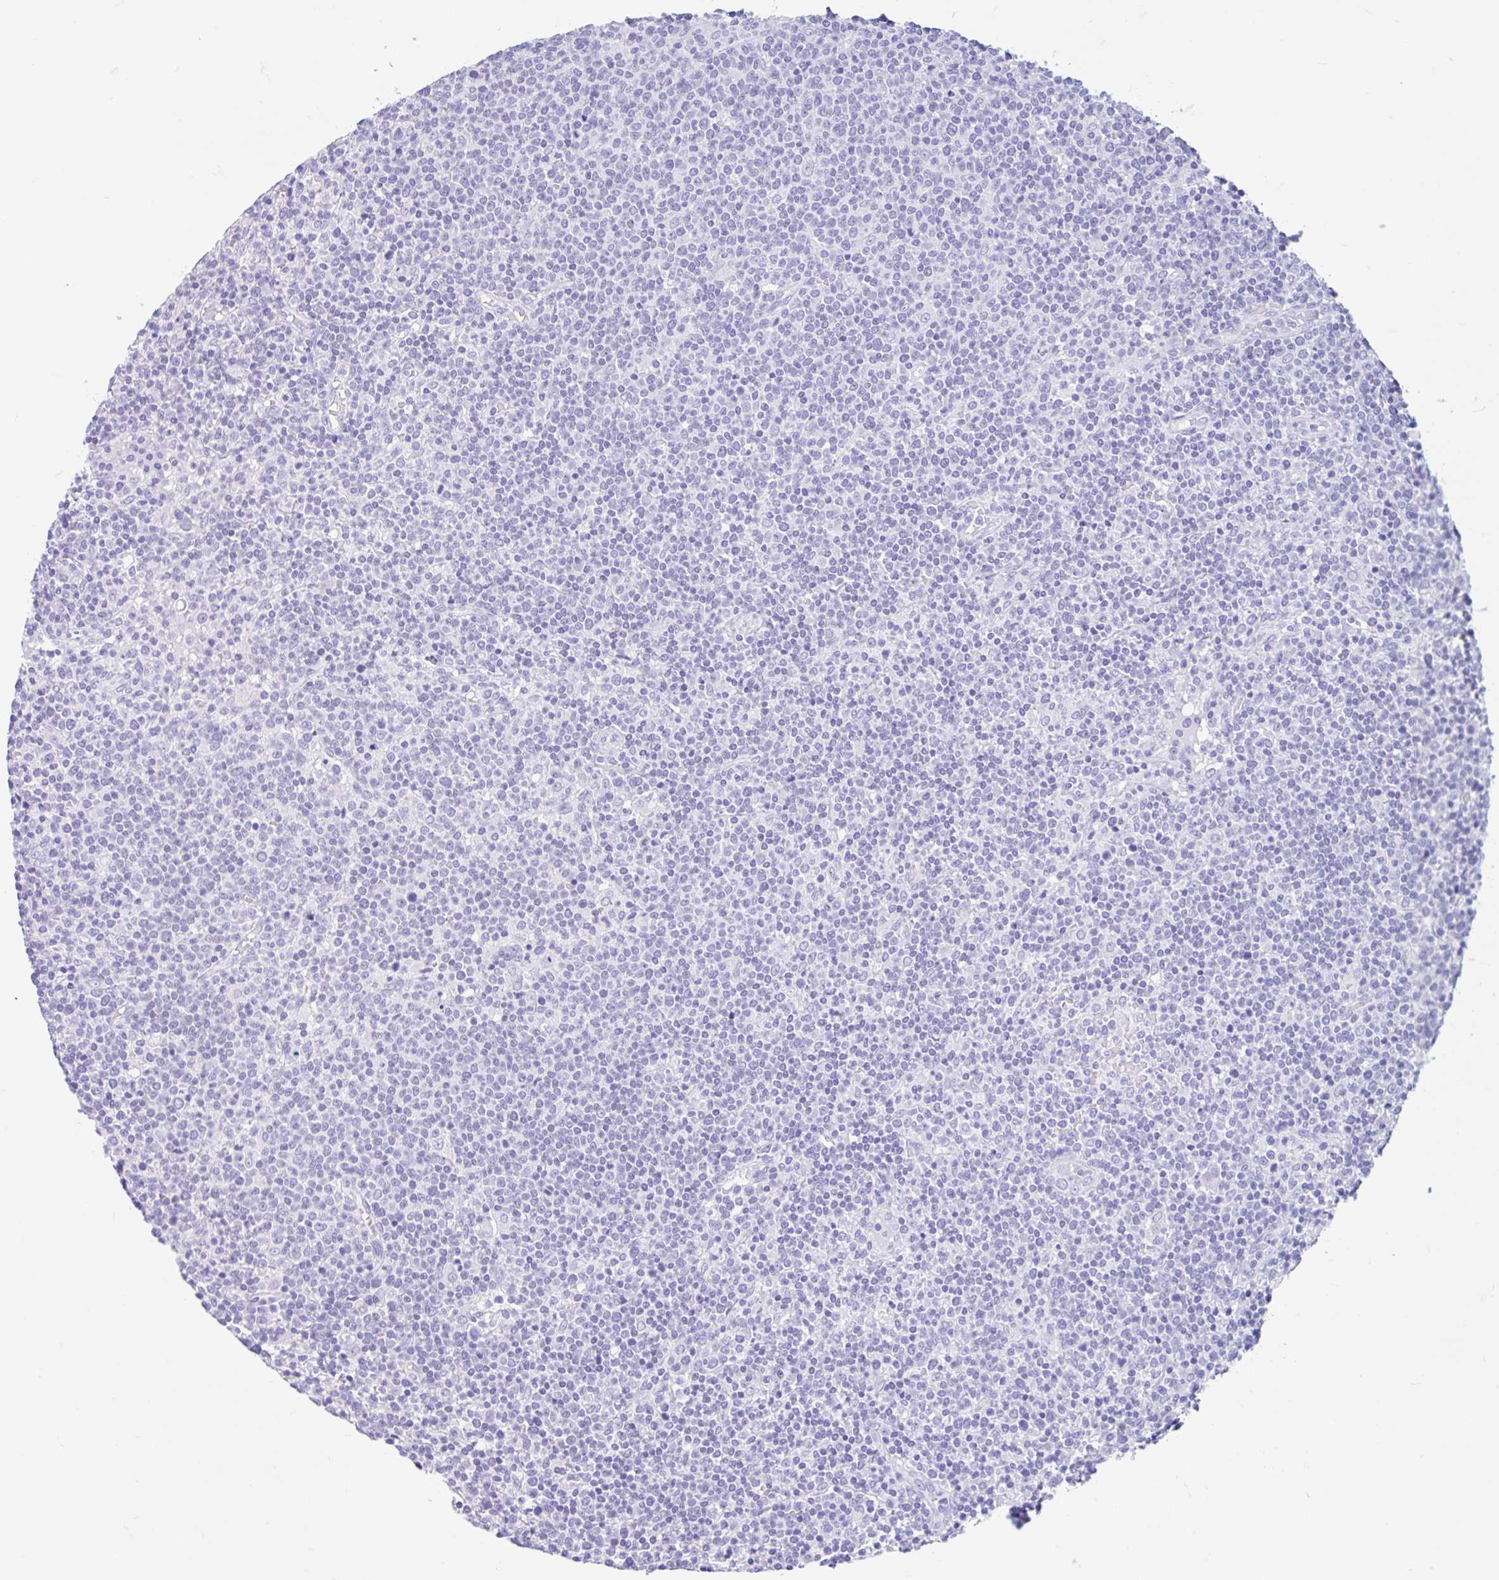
{"staining": {"intensity": "negative", "quantity": "none", "location": "none"}, "tissue": "lymphoma", "cell_type": "Tumor cells", "image_type": "cancer", "snomed": [{"axis": "morphology", "description": "Malignant lymphoma, non-Hodgkin's type, High grade"}, {"axis": "topography", "description": "Lymph node"}], "caption": "Immunohistochemistry (IHC) image of high-grade malignant lymphoma, non-Hodgkin's type stained for a protein (brown), which displays no positivity in tumor cells.", "gene": "OR4N4", "patient": {"sex": "male", "age": 61}}